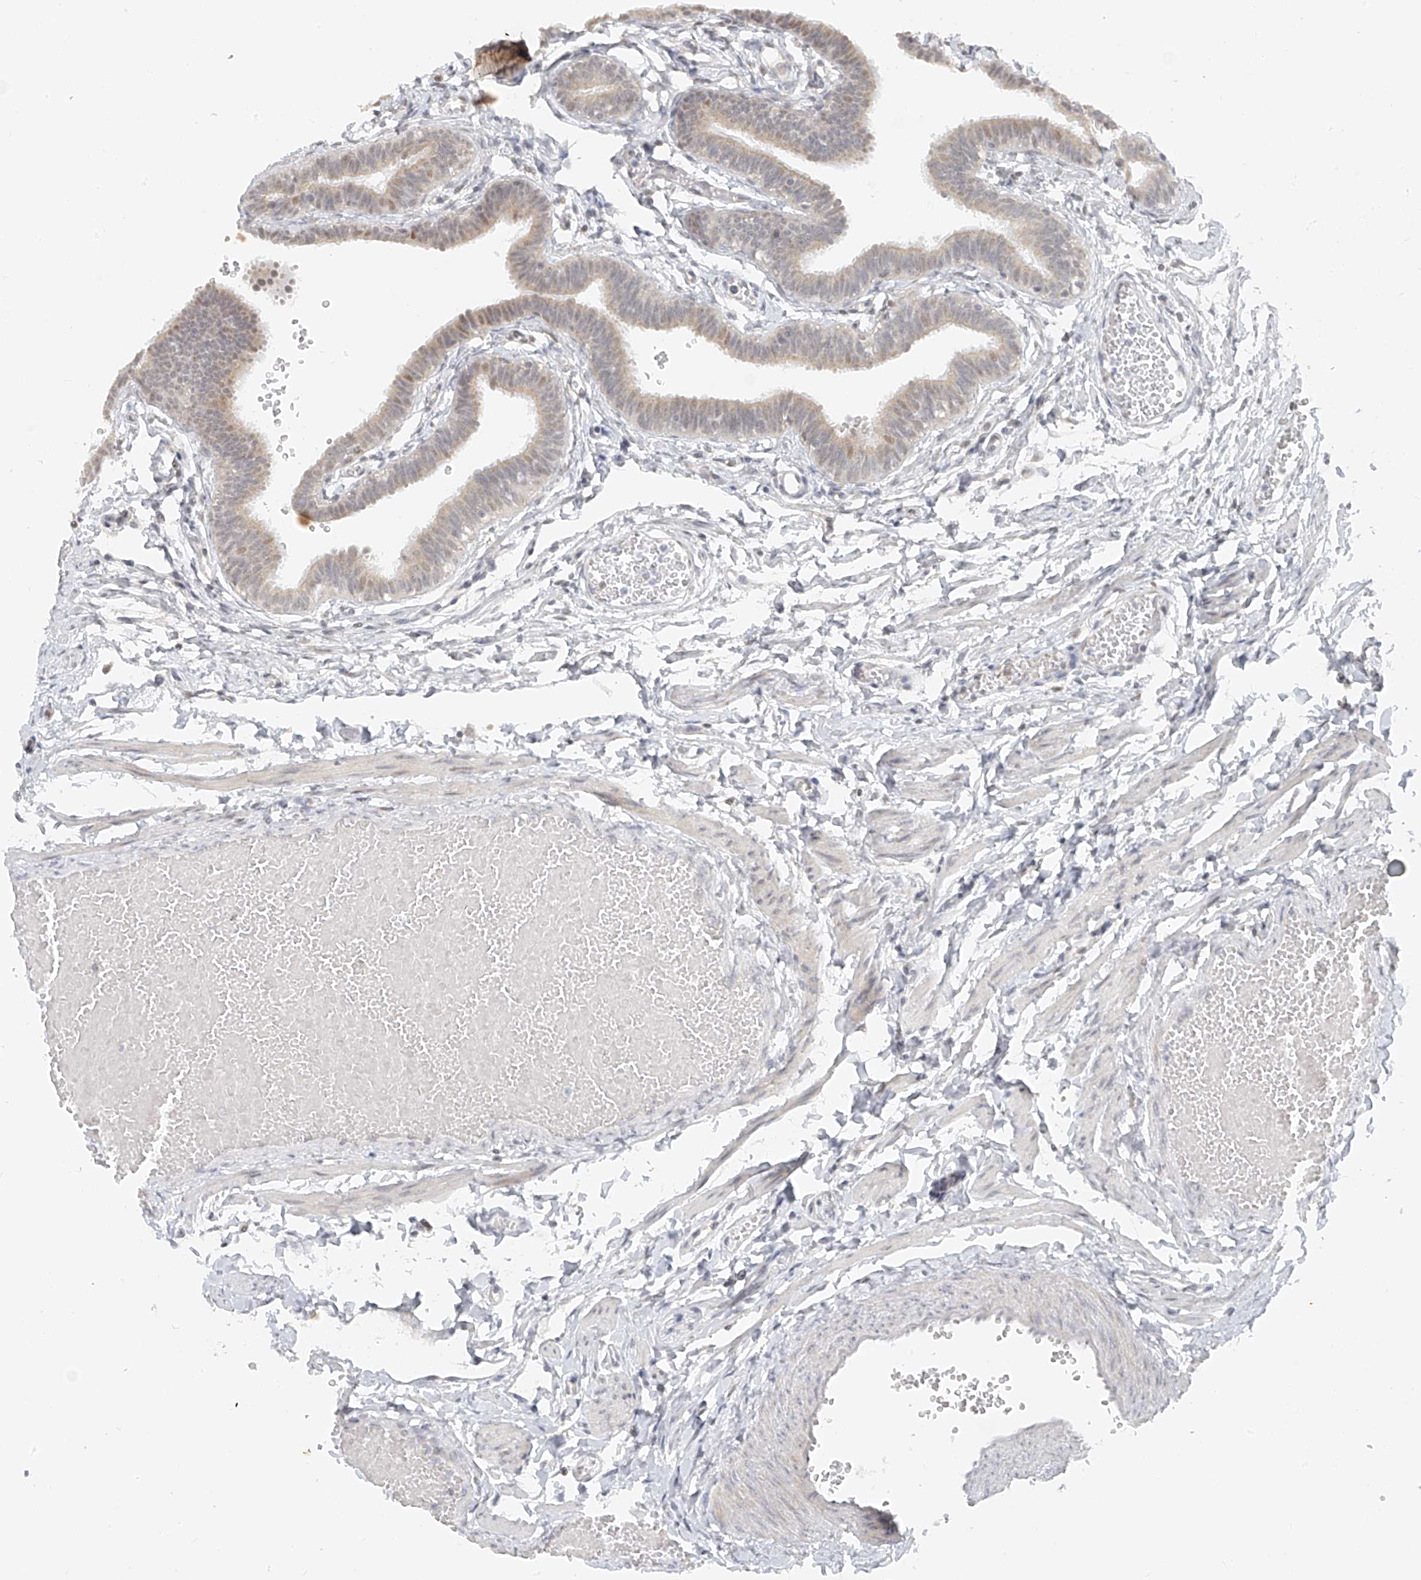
{"staining": {"intensity": "weak", "quantity": "<25%", "location": "cytoplasmic/membranous,nuclear"}, "tissue": "fallopian tube", "cell_type": "Glandular cells", "image_type": "normal", "snomed": [{"axis": "morphology", "description": "Normal tissue, NOS"}, {"axis": "topography", "description": "Fallopian tube"}, {"axis": "topography", "description": "Ovary"}], "caption": "Immunohistochemistry micrograph of benign fallopian tube: fallopian tube stained with DAB reveals no significant protein staining in glandular cells. The staining was performed using DAB (3,3'-diaminobenzidine) to visualize the protein expression in brown, while the nuclei were stained in blue with hematoxylin (Magnification: 20x).", "gene": "DYRK1B", "patient": {"sex": "female", "age": 23}}